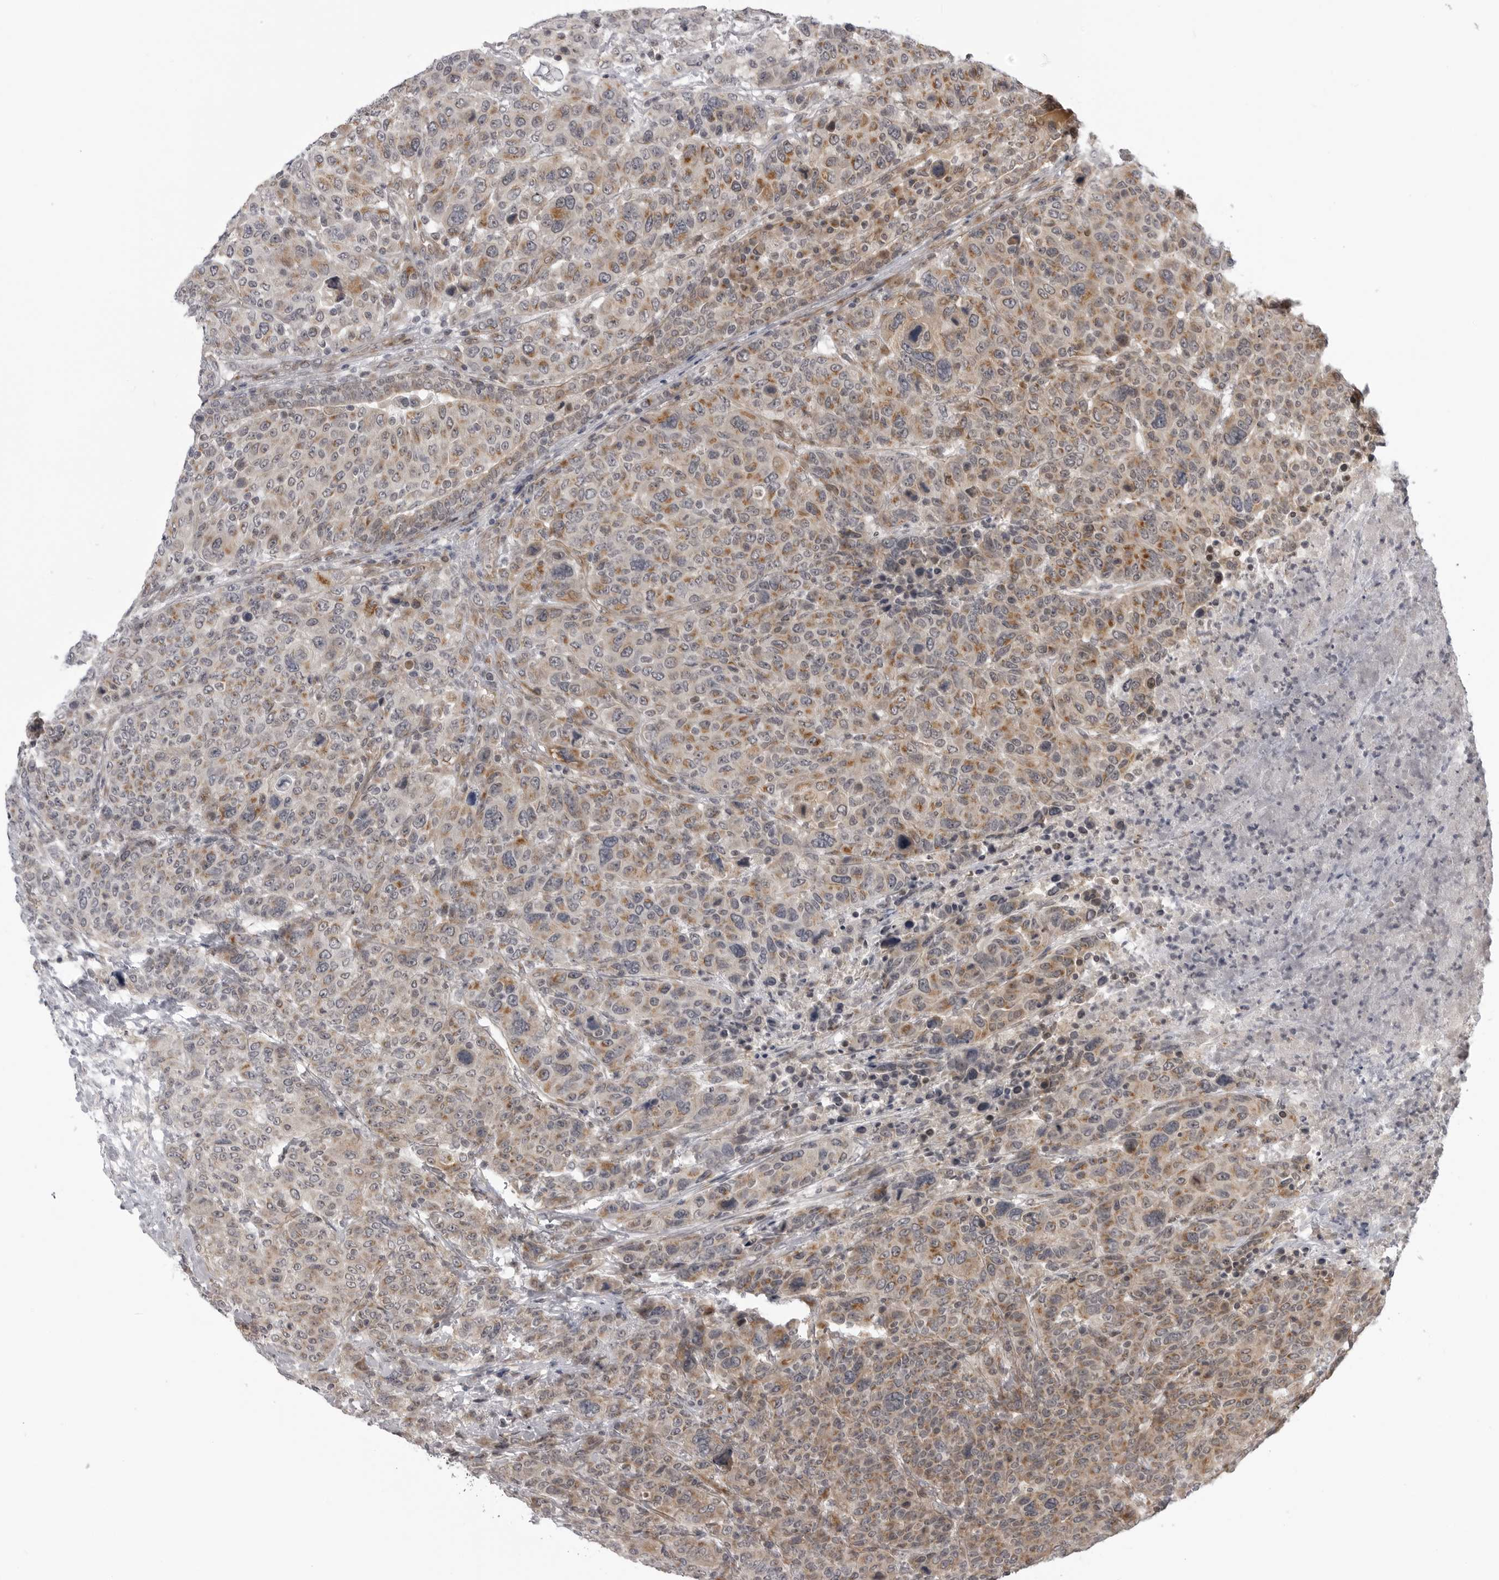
{"staining": {"intensity": "moderate", "quantity": ">75%", "location": "cytoplasmic/membranous"}, "tissue": "breast cancer", "cell_type": "Tumor cells", "image_type": "cancer", "snomed": [{"axis": "morphology", "description": "Duct carcinoma"}, {"axis": "topography", "description": "Breast"}], "caption": "A high-resolution image shows immunohistochemistry staining of breast cancer, which reveals moderate cytoplasmic/membranous staining in about >75% of tumor cells. (Stains: DAB (3,3'-diaminobenzidine) in brown, nuclei in blue, Microscopy: brightfield microscopy at high magnification).", "gene": "LRRC45", "patient": {"sex": "female", "age": 37}}